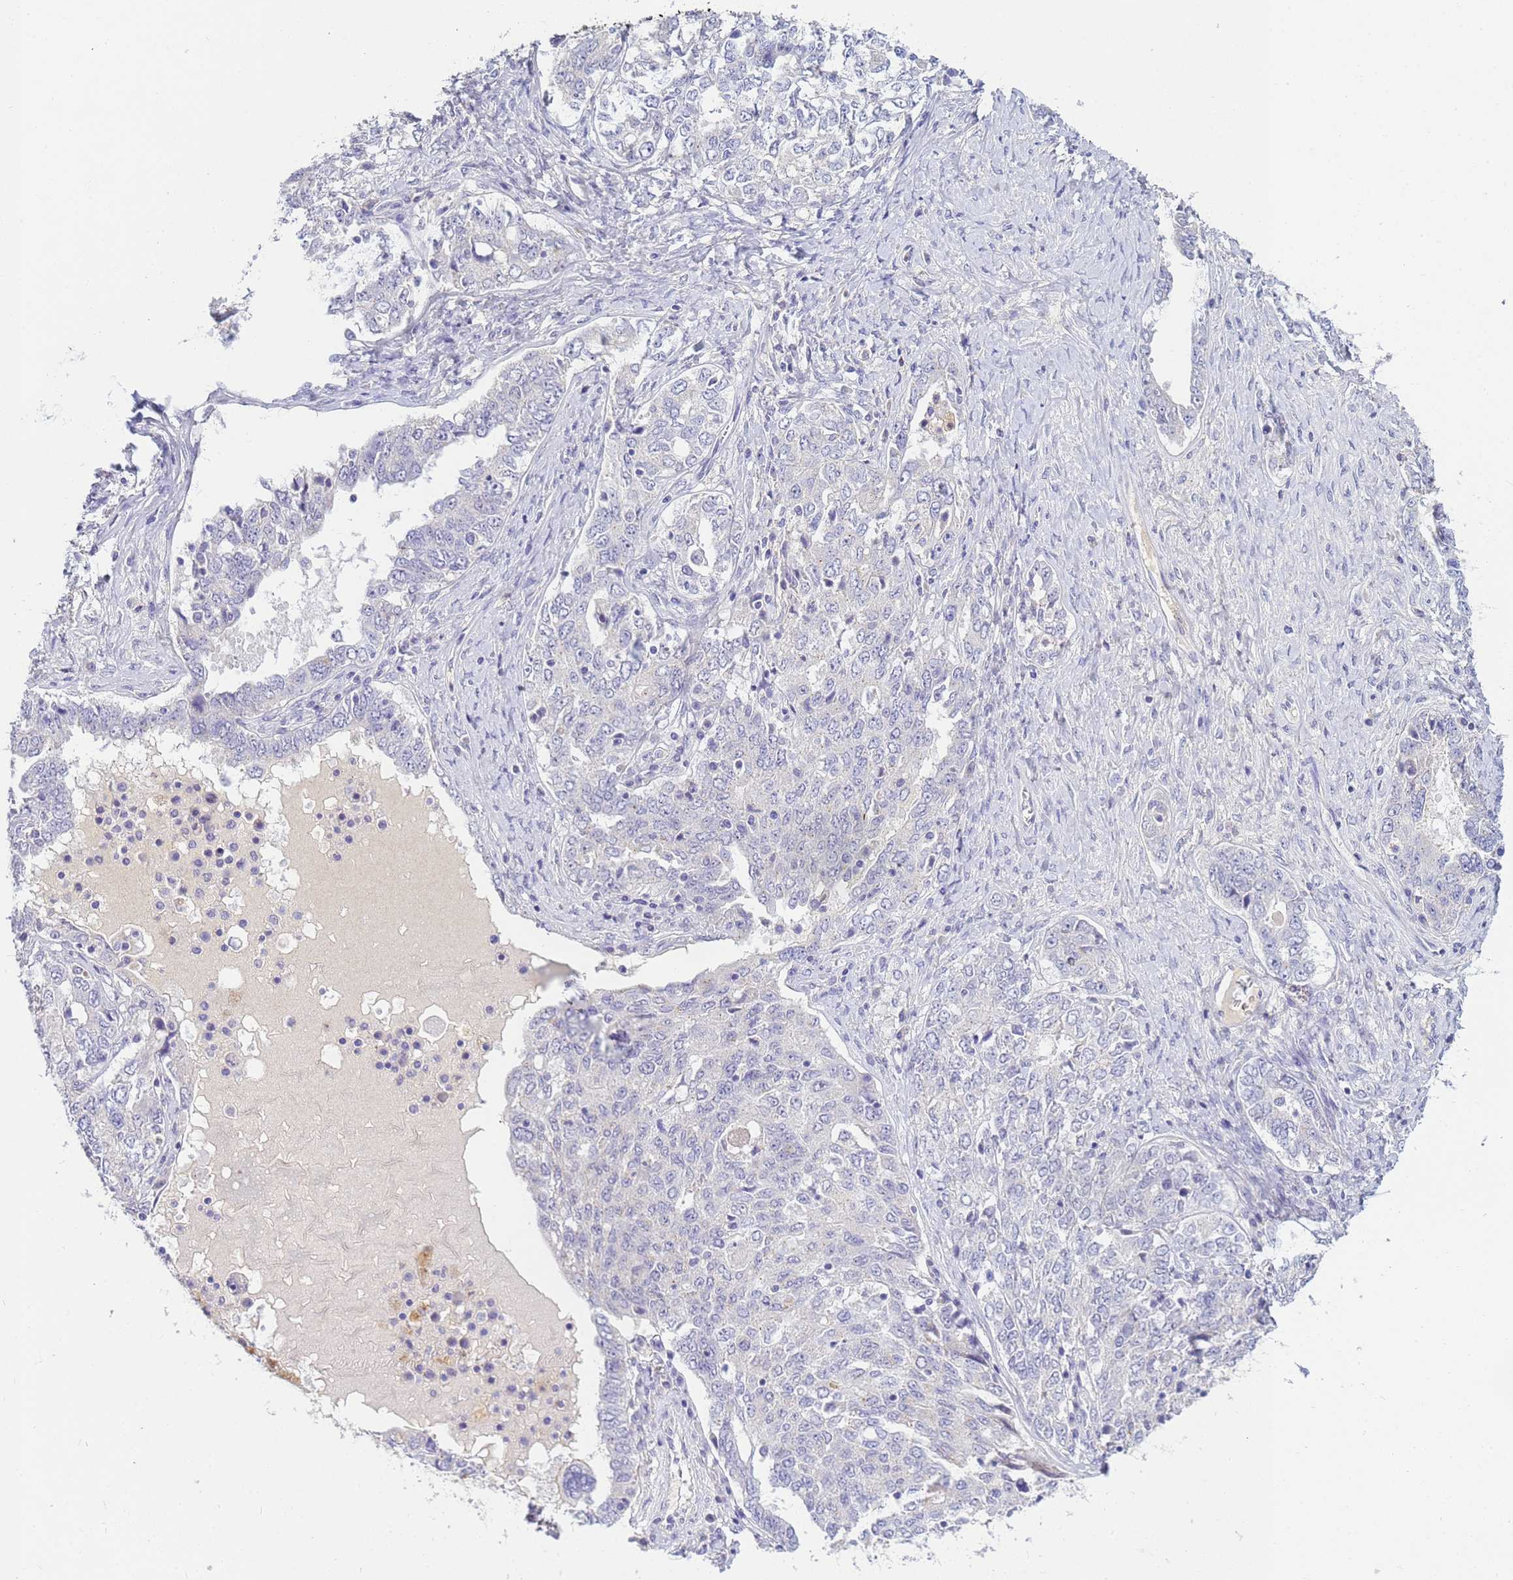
{"staining": {"intensity": "negative", "quantity": "none", "location": "none"}, "tissue": "ovarian cancer", "cell_type": "Tumor cells", "image_type": "cancer", "snomed": [{"axis": "morphology", "description": "Carcinoma, endometroid"}, {"axis": "topography", "description": "Ovary"}], "caption": "An immunohistochemistry (IHC) micrograph of ovarian cancer is shown. There is no staining in tumor cells of ovarian cancer. (DAB immunohistochemistry (IHC) with hematoxylin counter stain).", "gene": "B3GNT8", "patient": {"sex": "female", "age": 62}}